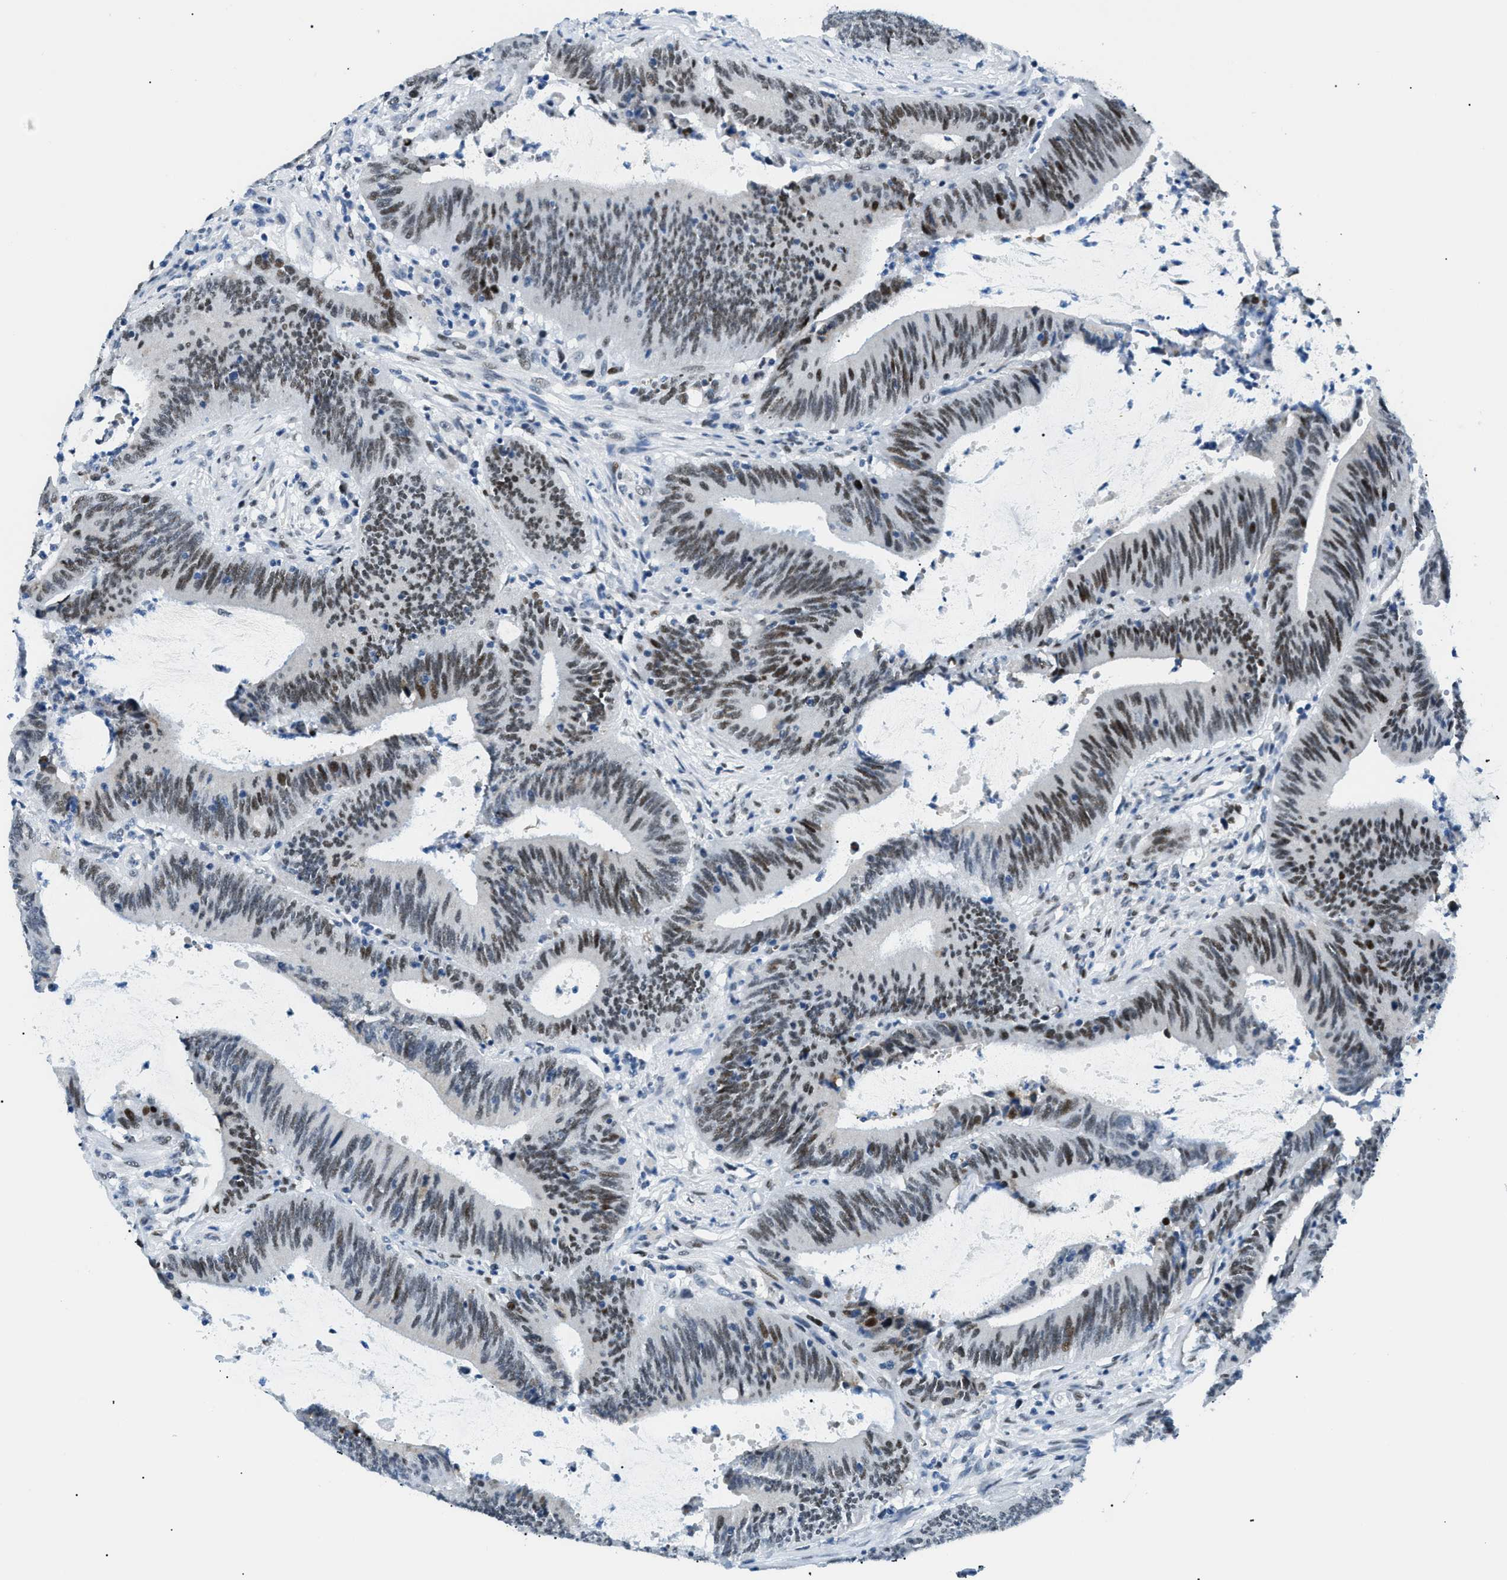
{"staining": {"intensity": "moderate", "quantity": ">75%", "location": "nuclear"}, "tissue": "colorectal cancer", "cell_type": "Tumor cells", "image_type": "cancer", "snomed": [{"axis": "morphology", "description": "Normal tissue, NOS"}, {"axis": "morphology", "description": "Adenocarcinoma, NOS"}, {"axis": "topography", "description": "Rectum"}], "caption": "Immunohistochemical staining of human colorectal cancer (adenocarcinoma) reveals medium levels of moderate nuclear staining in approximately >75% of tumor cells. (IHC, brightfield microscopy, high magnification).", "gene": "SMARCC1", "patient": {"sex": "female", "age": 66}}